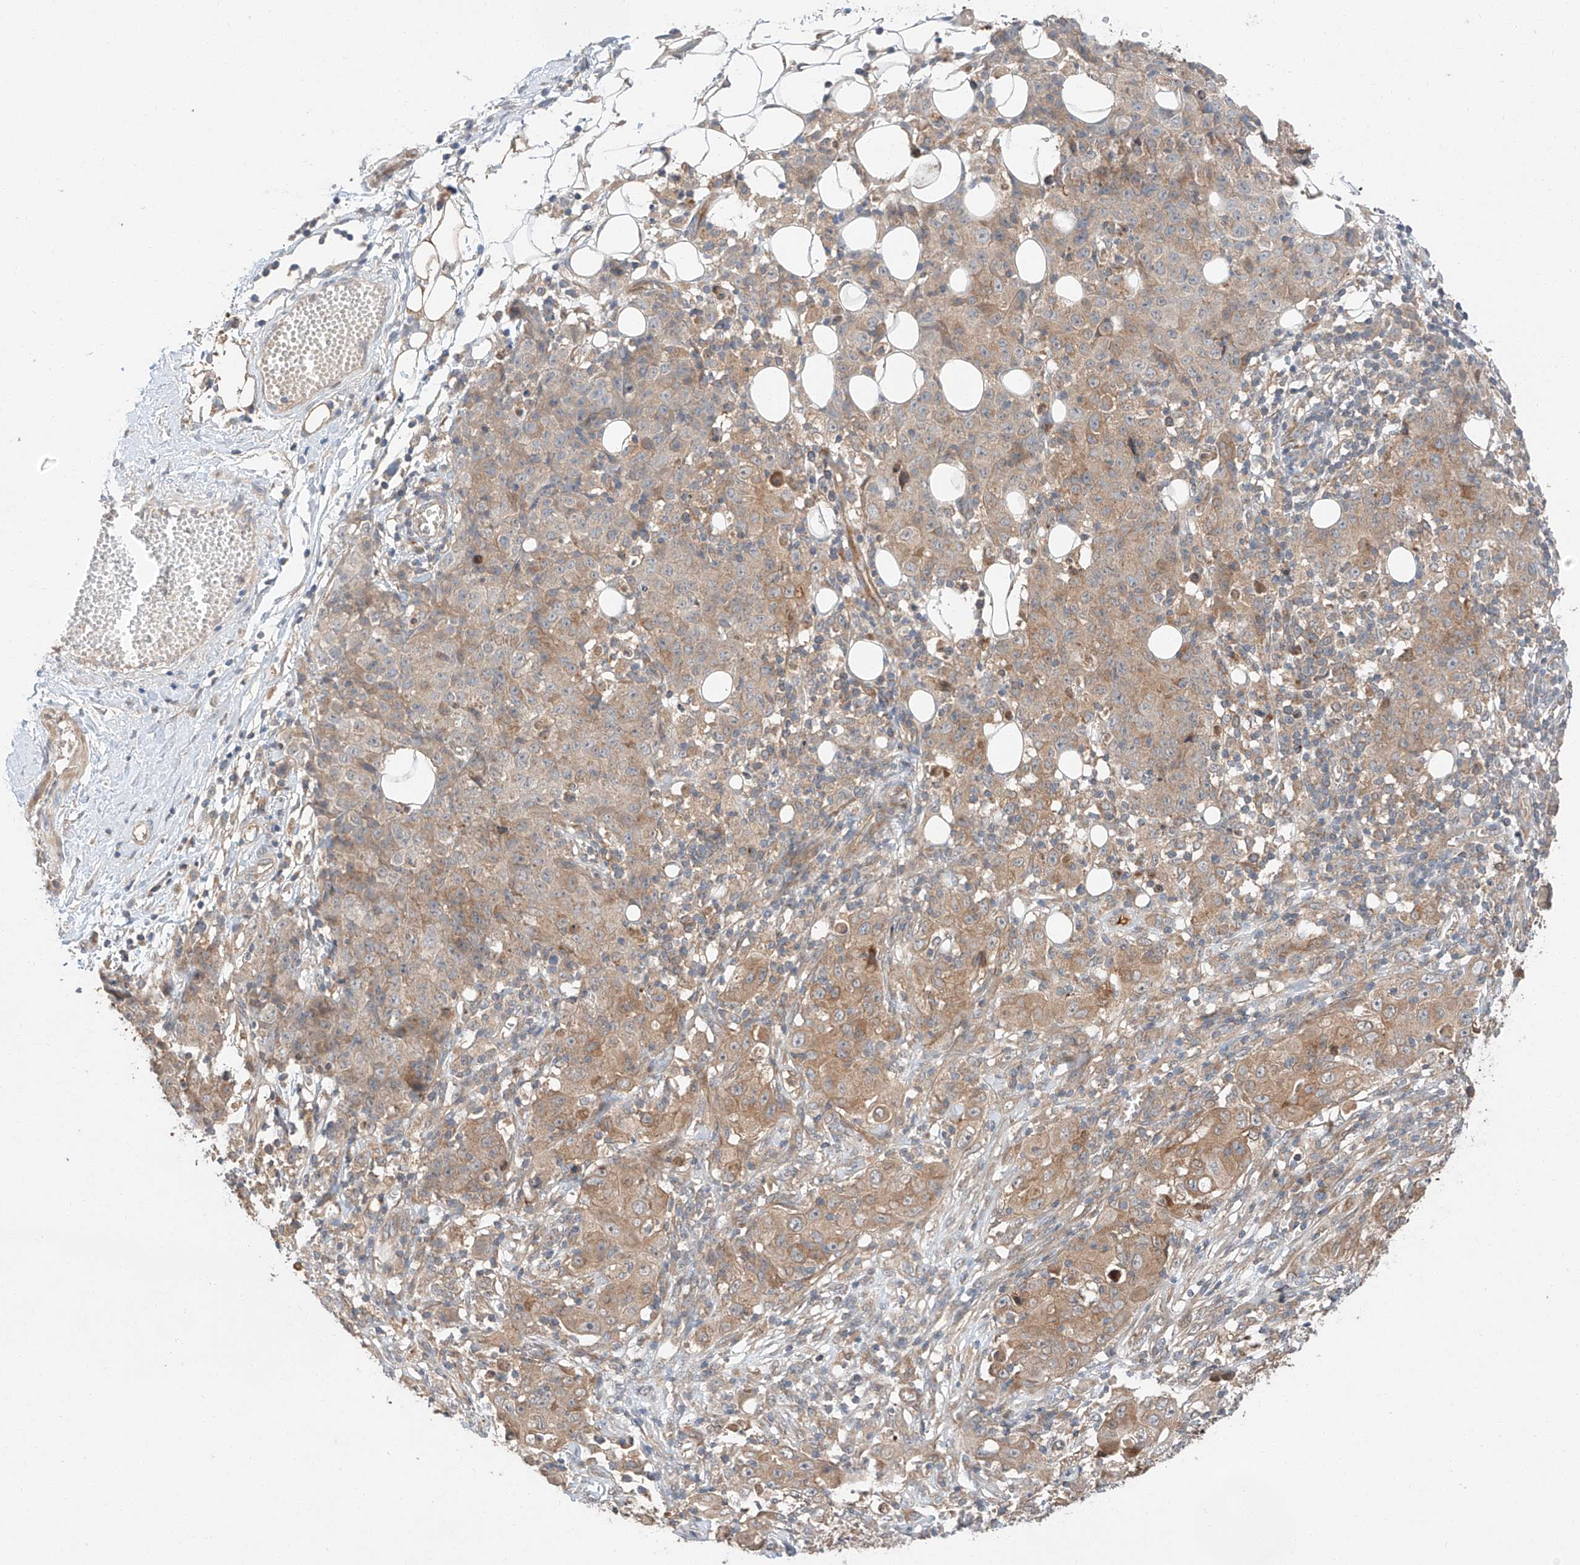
{"staining": {"intensity": "moderate", "quantity": ">75%", "location": "cytoplasmic/membranous"}, "tissue": "ovarian cancer", "cell_type": "Tumor cells", "image_type": "cancer", "snomed": [{"axis": "morphology", "description": "Carcinoma, endometroid"}, {"axis": "topography", "description": "Ovary"}], "caption": "IHC (DAB) staining of human ovarian cancer reveals moderate cytoplasmic/membranous protein expression in about >75% of tumor cells.", "gene": "XPNPEP1", "patient": {"sex": "female", "age": 42}}